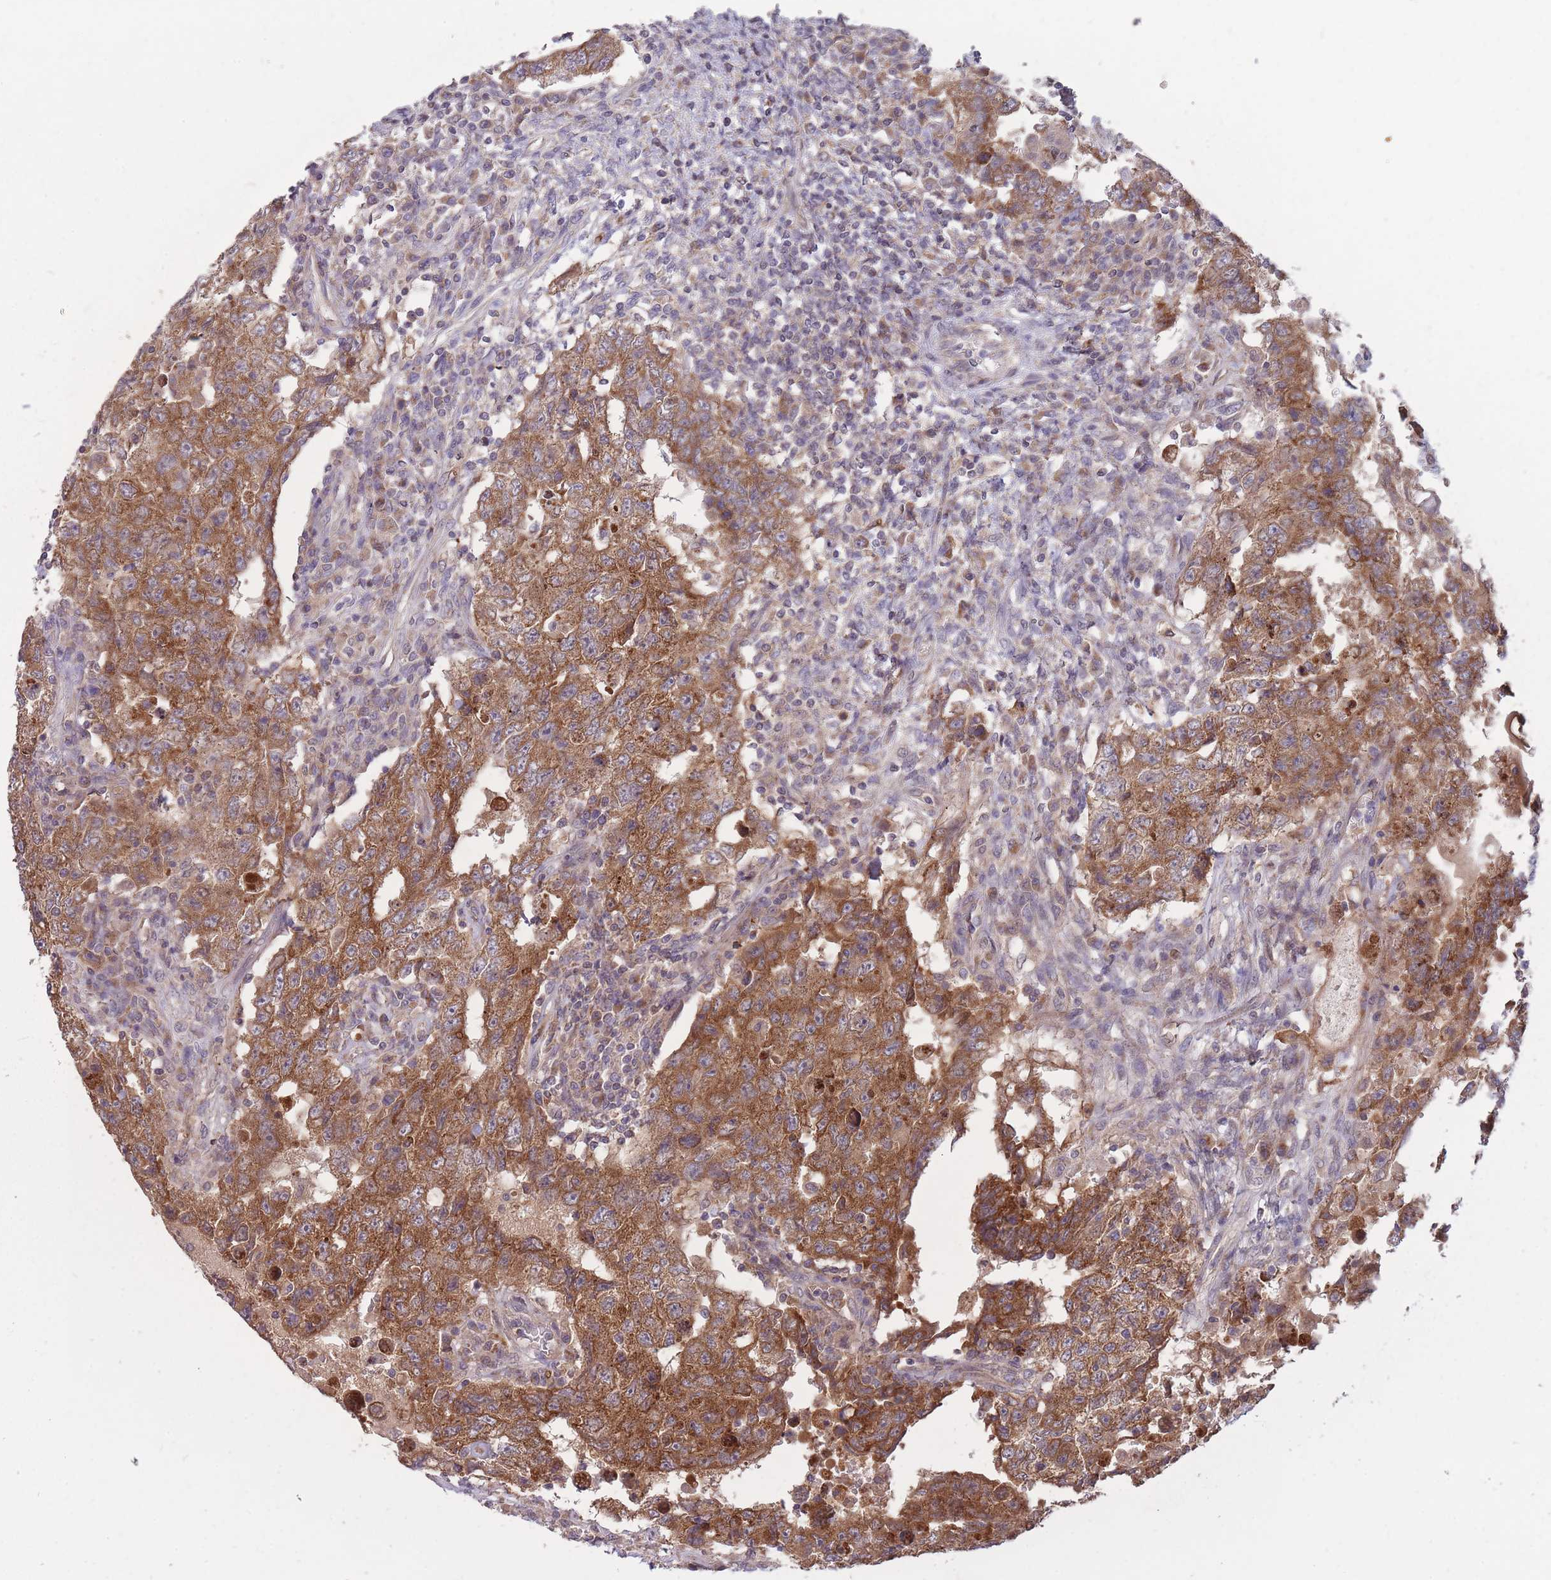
{"staining": {"intensity": "strong", "quantity": ">75%", "location": "cytoplasmic/membranous"}, "tissue": "testis cancer", "cell_type": "Tumor cells", "image_type": "cancer", "snomed": [{"axis": "morphology", "description": "Carcinoma, Embryonal, NOS"}, {"axis": "topography", "description": "Testis"}], "caption": "This photomicrograph exhibits immunohistochemistry (IHC) staining of human embryonal carcinoma (testis), with high strong cytoplasmic/membranous positivity in about >75% of tumor cells.", "gene": "IGF2BP2", "patient": {"sex": "male", "age": 26}}